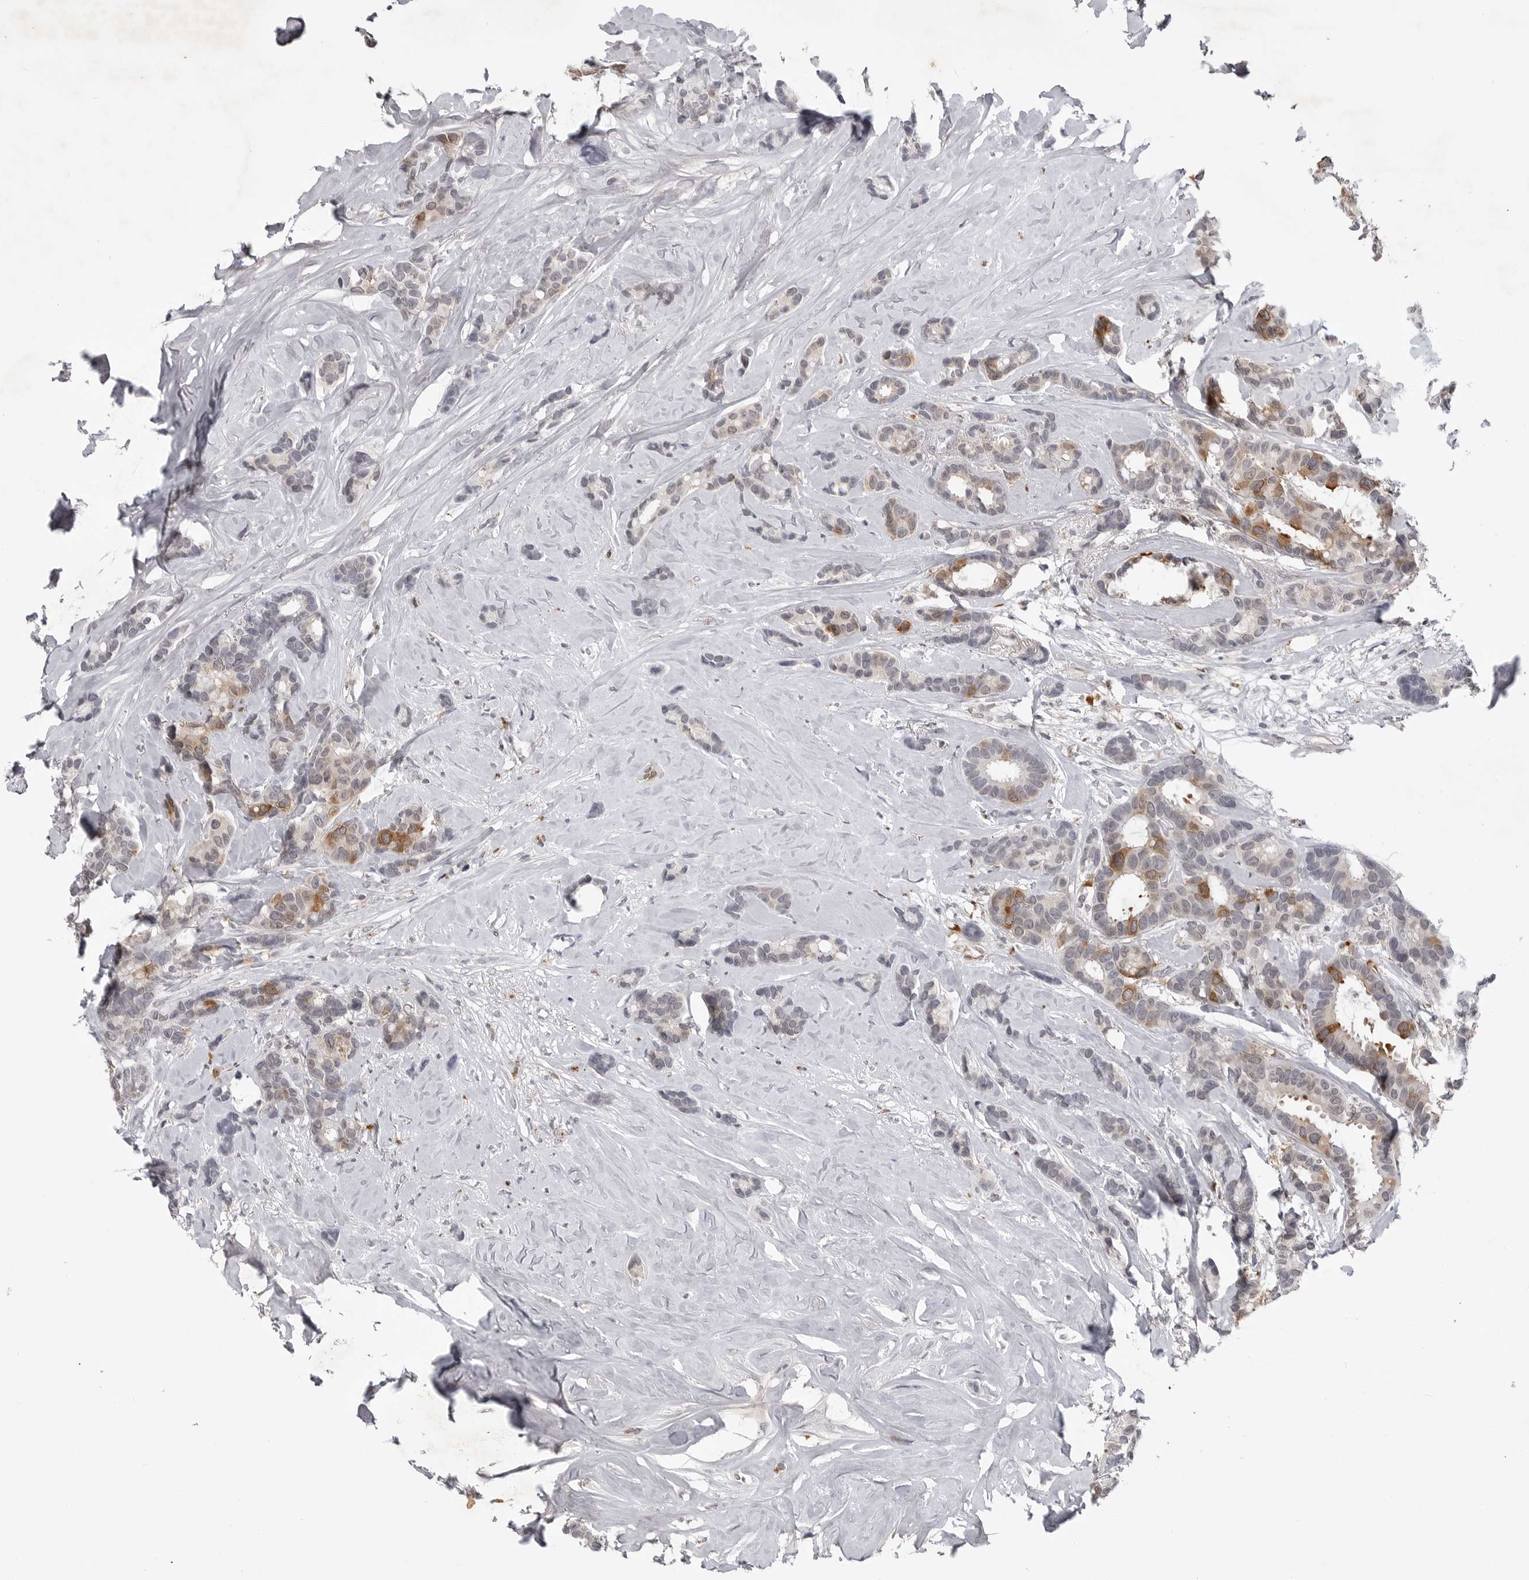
{"staining": {"intensity": "moderate", "quantity": "25%-75%", "location": "cytoplasmic/membranous"}, "tissue": "breast cancer", "cell_type": "Tumor cells", "image_type": "cancer", "snomed": [{"axis": "morphology", "description": "Duct carcinoma"}, {"axis": "topography", "description": "Breast"}], "caption": "This is an image of immunohistochemistry staining of breast cancer (intraductal carcinoma), which shows moderate positivity in the cytoplasmic/membranous of tumor cells.", "gene": "RRM1", "patient": {"sex": "female", "age": 87}}